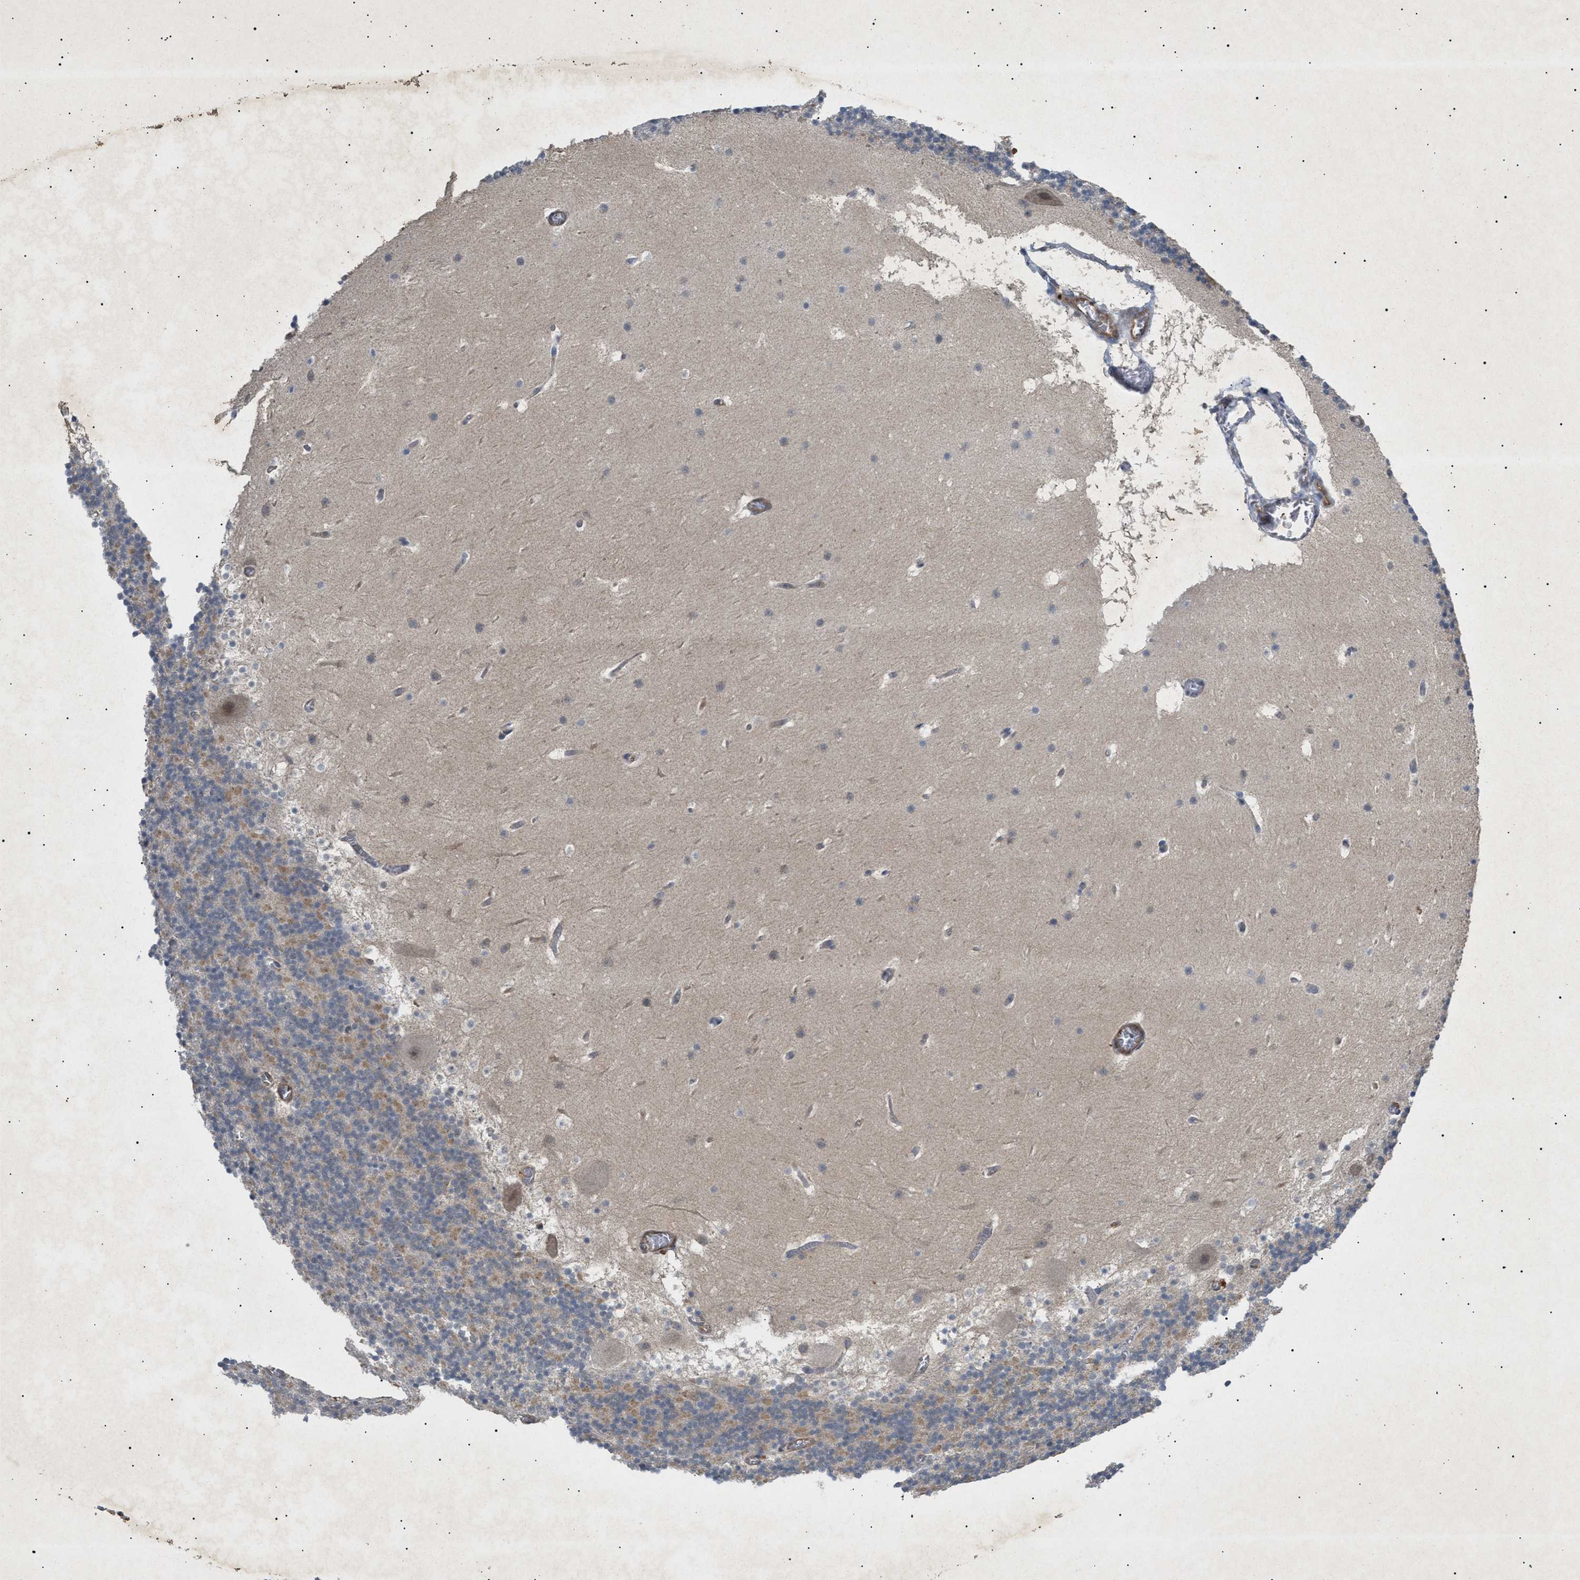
{"staining": {"intensity": "weak", "quantity": "<25%", "location": "cytoplasmic/membranous"}, "tissue": "cerebellum", "cell_type": "Cells in granular layer", "image_type": "normal", "snomed": [{"axis": "morphology", "description": "Normal tissue, NOS"}, {"axis": "topography", "description": "Cerebellum"}], "caption": "Photomicrograph shows no significant protein expression in cells in granular layer of benign cerebellum. (DAB immunohistochemistry (IHC) with hematoxylin counter stain).", "gene": "SIRT5", "patient": {"sex": "male", "age": 45}}